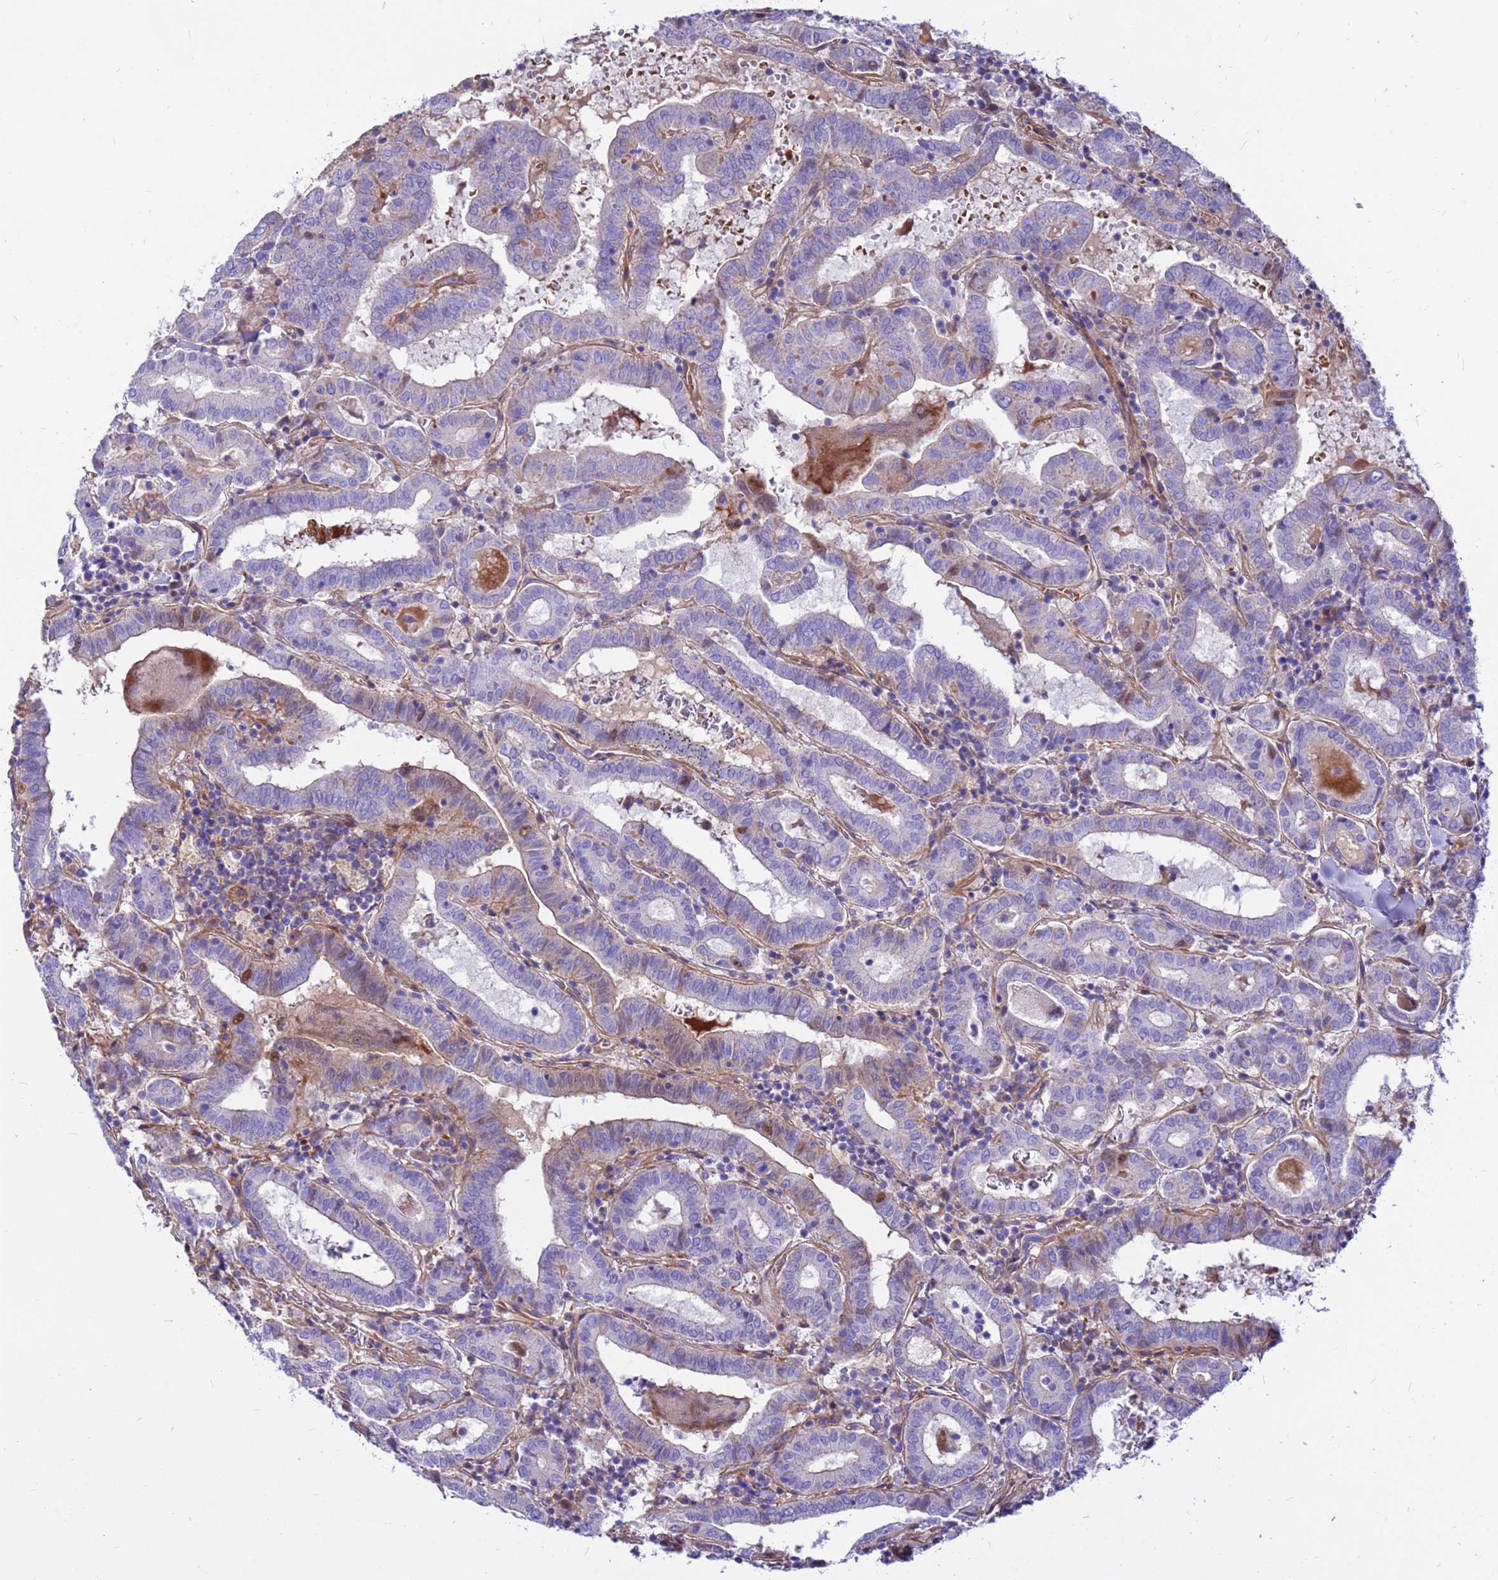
{"staining": {"intensity": "negative", "quantity": "none", "location": "none"}, "tissue": "thyroid cancer", "cell_type": "Tumor cells", "image_type": "cancer", "snomed": [{"axis": "morphology", "description": "Papillary adenocarcinoma, NOS"}, {"axis": "topography", "description": "Thyroid gland"}], "caption": "The histopathology image demonstrates no staining of tumor cells in thyroid cancer (papillary adenocarcinoma).", "gene": "CRHBP", "patient": {"sex": "female", "age": 72}}